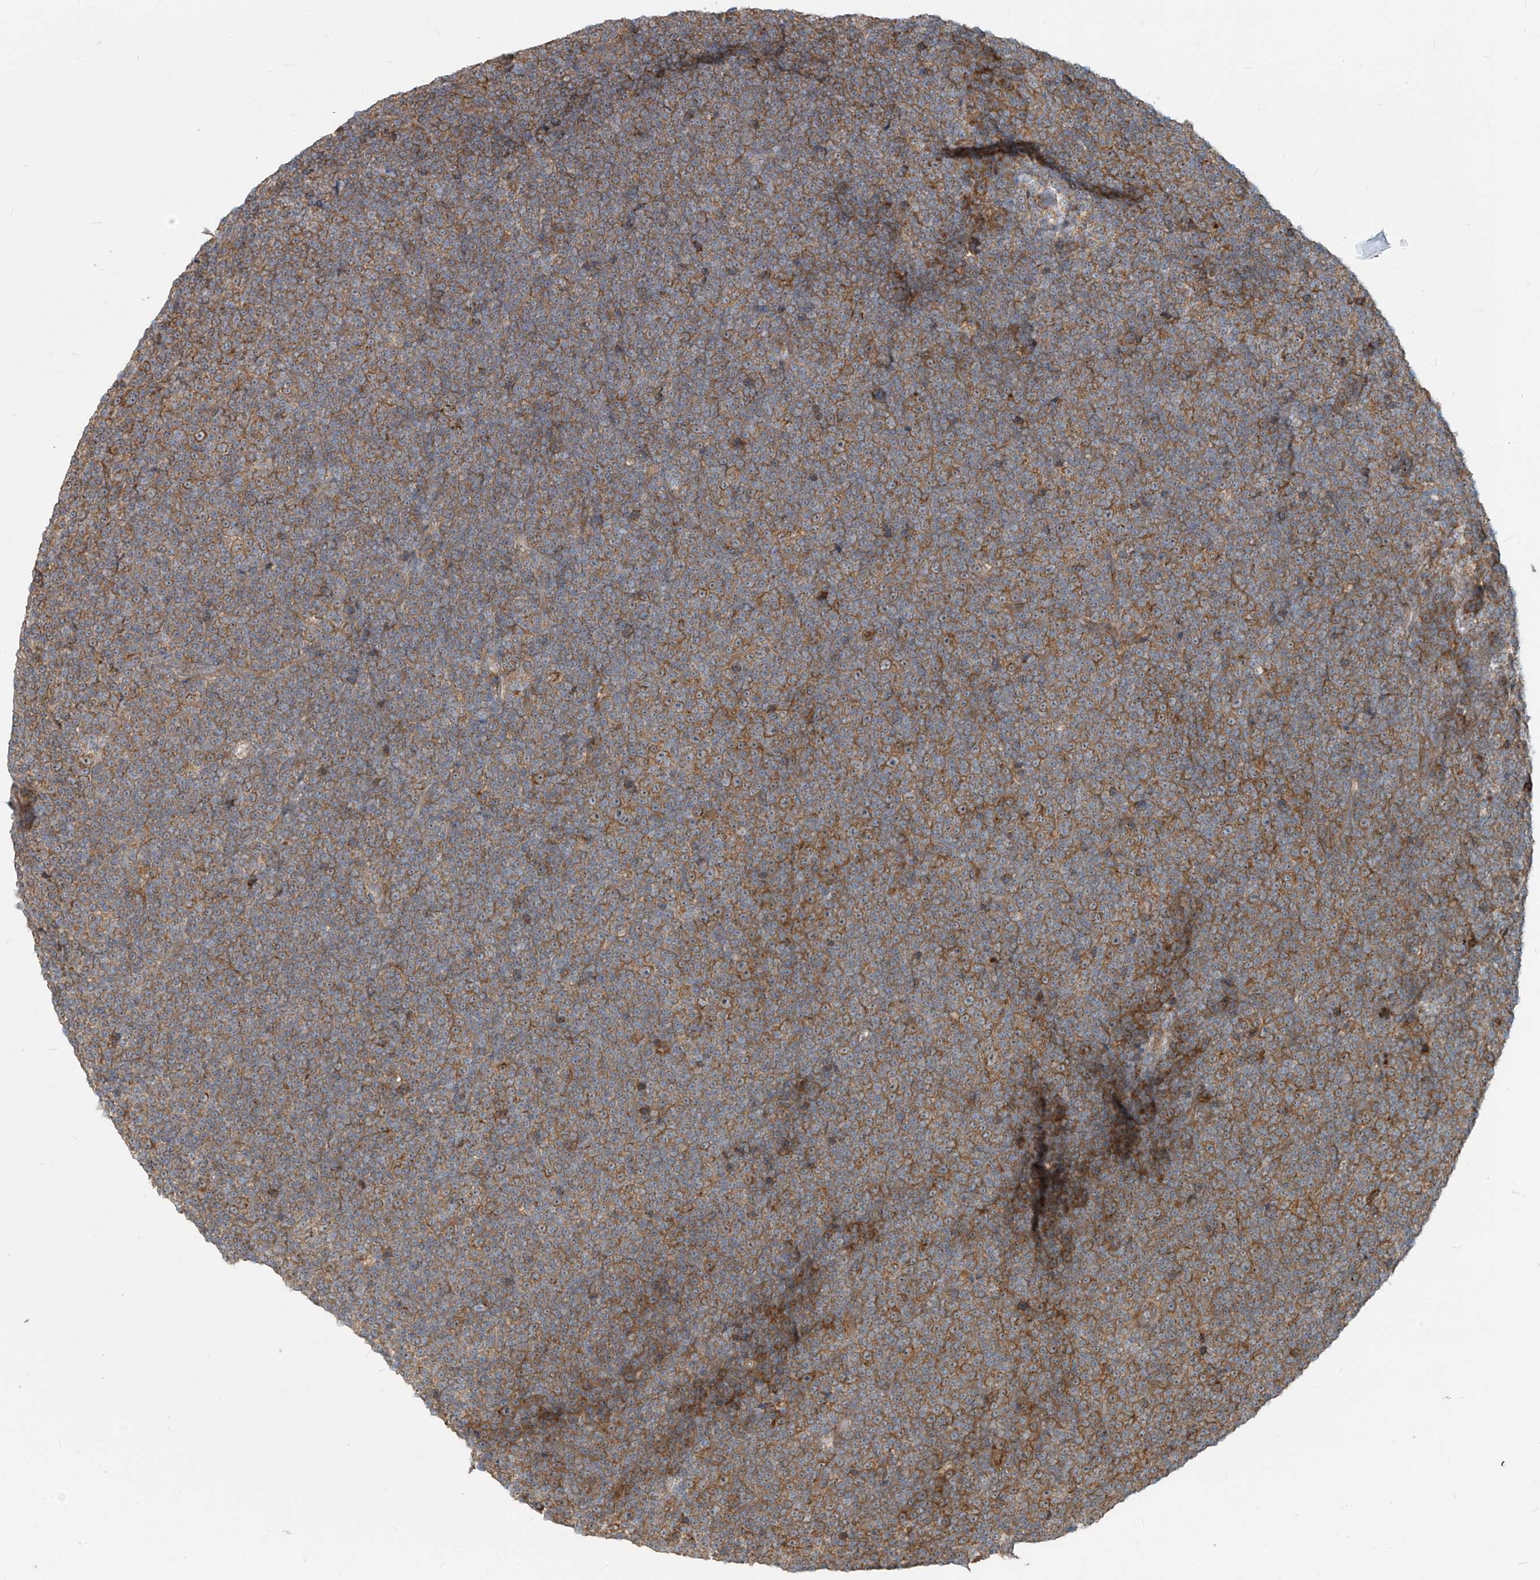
{"staining": {"intensity": "moderate", "quantity": ">75%", "location": "cytoplasmic/membranous"}, "tissue": "lymphoma", "cell_type": "Tumor cells", "image_type": "cancer", "snomed": [{"axis": "morphology", "description": "Malignant lymphoma, non-Hodgkin's type, Low grade"}, {"axis": "topography", "description": "Lymph node"}], "caption": "A brown stain shows moderate cytoplasmic/membranous positivity of a protein in low-grade malignant lymphoma, non-Hodgkin's type tumor cells.", "gene": "KATNIP", "patient": {"sex": "female", "age": 67}}